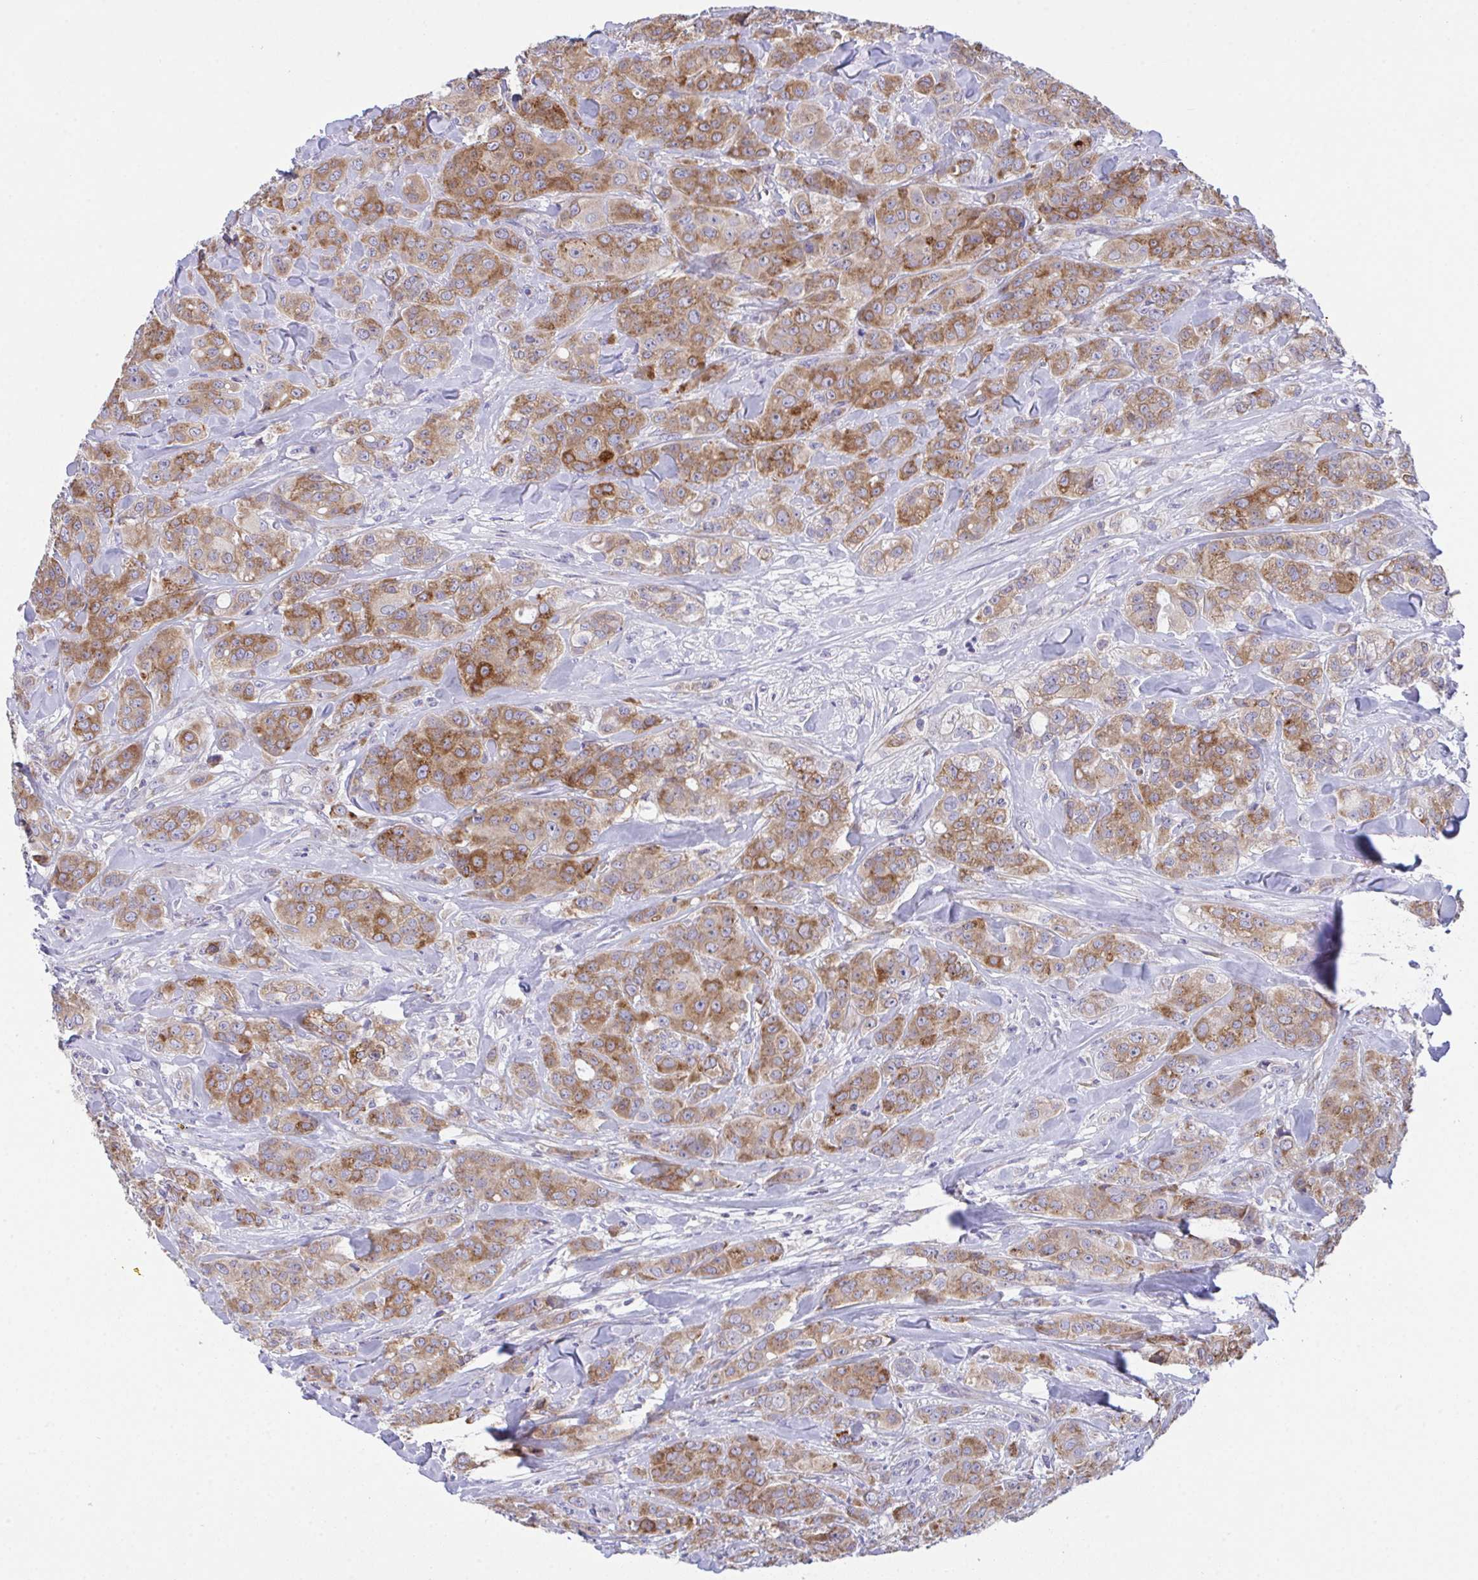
{"staining": {"intensity": "moderate", "quantity": ">75%", "location": "cytoplasmic/membranous"}, "tissue": "breast cancer", "cell_type": "Tumor cells", "image_type": "cancer", "snomed": [{"axis": "morphology", "description": "Normal tissue, NOS"}, {"axis": "morphology", "description": "Duct carcinoma"}, {"axis": "topography", "description": "Breast"}], "caption": "Immunohistochemical staining of human breast invasive ductal carcinoma exhibits moderate cytoplasmic/membranous protein positivity in approximately >75% of tumor cells. The protein is stained brown, and the nuclei are stained in blue (DAB IHC with brightfield microscopy, high magnification).", "gene": "MIA3", "patient": {"sex": "female", "age": 43}}